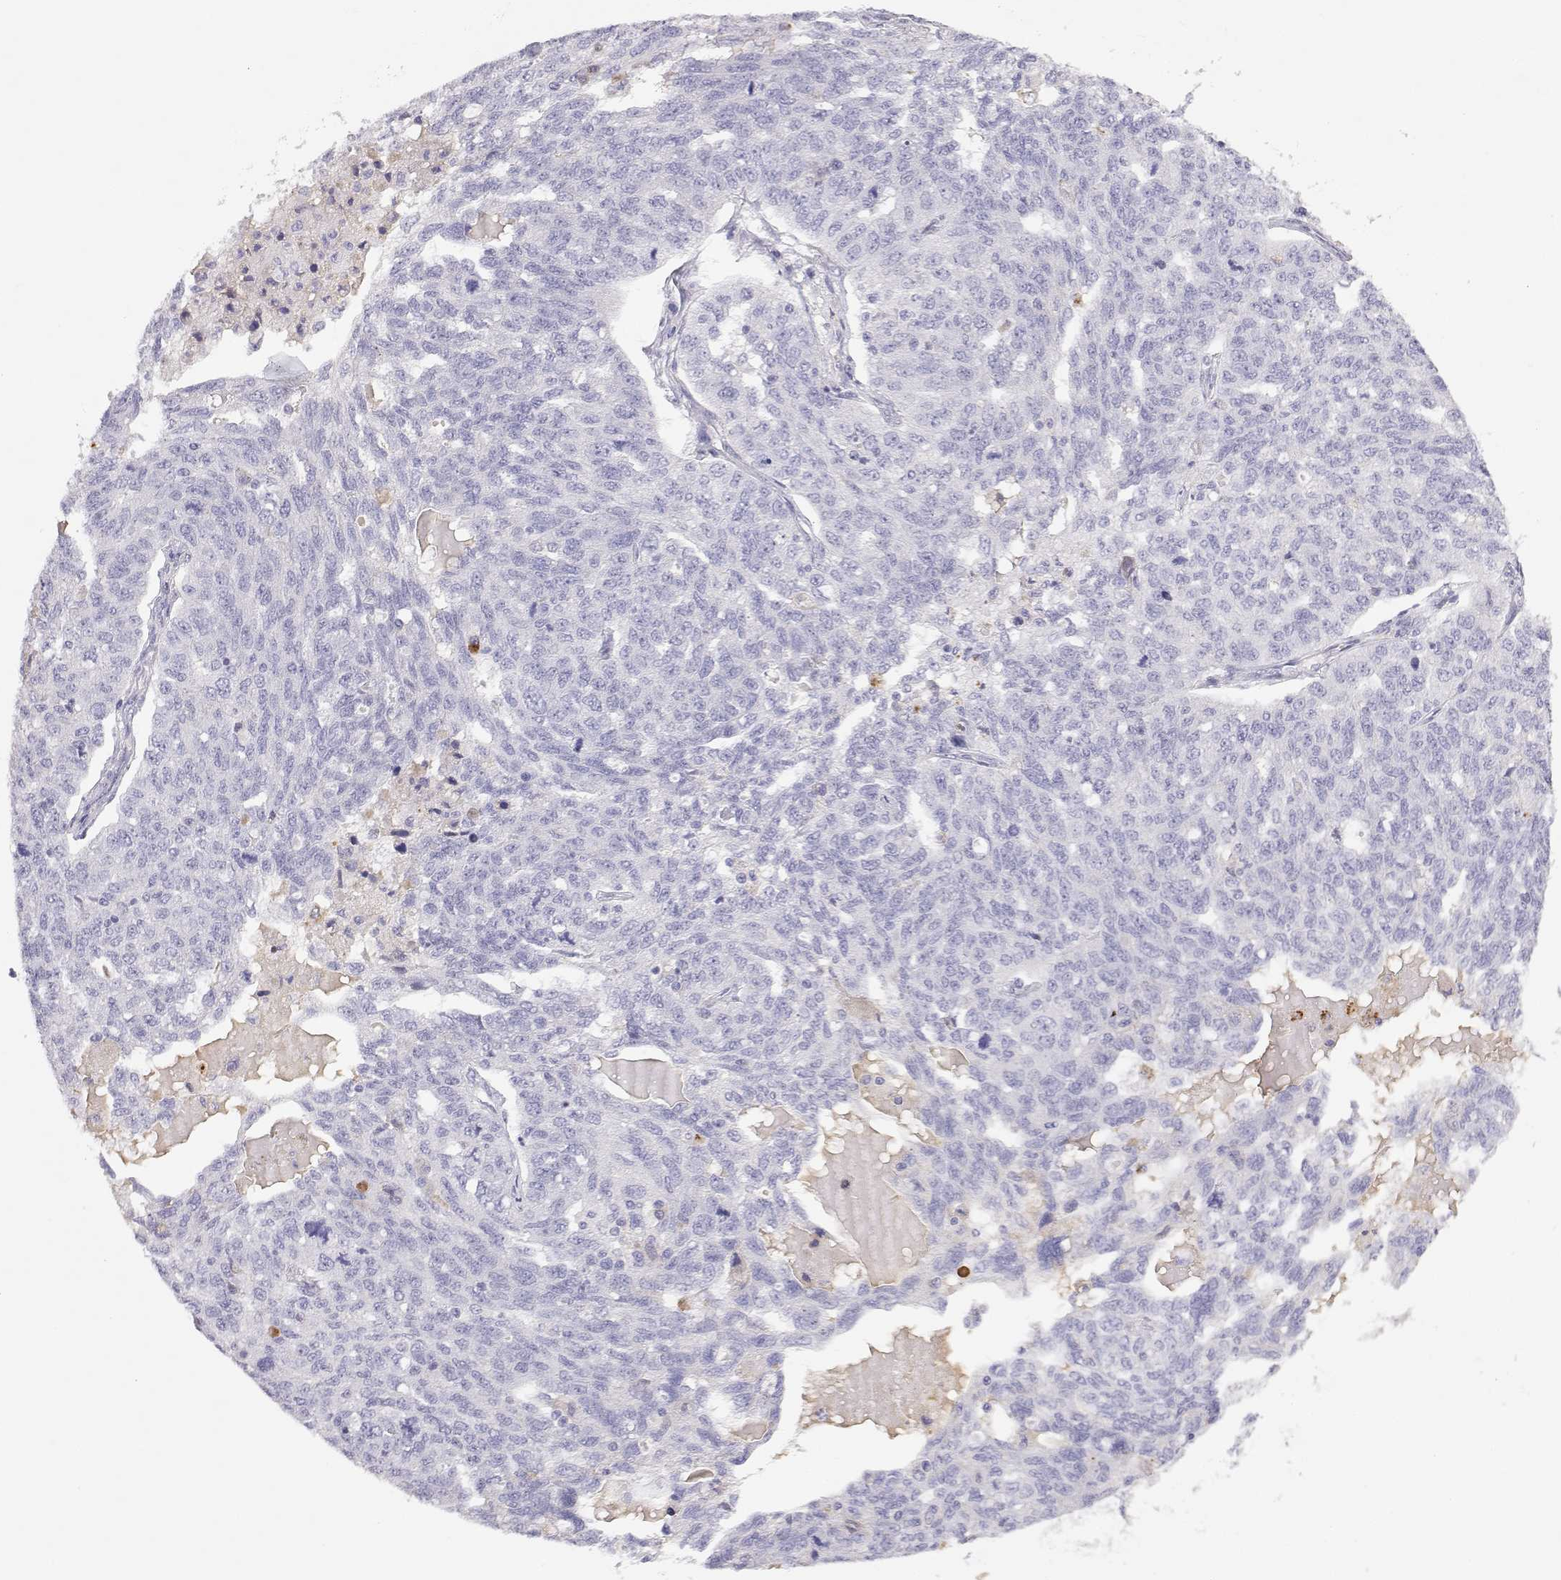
{"staining": {"intensity": "negative", "quantity": "none", "location": "none"}, "tissue": "ovarian cancer", "cell_type": "Tumor cells", "image_type": "cancer", "snomed": [{"axis": "morphology", "description": "Cystadenocarcinoma, serous, NOS"}, {"axis": "topography", "description": "Ovary"}], "caption": "Immunohistochemistry (IHC) of ovarian cancer (serous cystadenocarcinoma) demonstrates no staining in tumor cells. Brightfield microscopy of immunohistochemistry (IHC) stained with DAB (3,3'-diaminobenzidine) (brown) and hematoxylin (blue), captured at high magnification.", "gene": "CDHR1", "patient": {"sex": "female", "age": 71}}